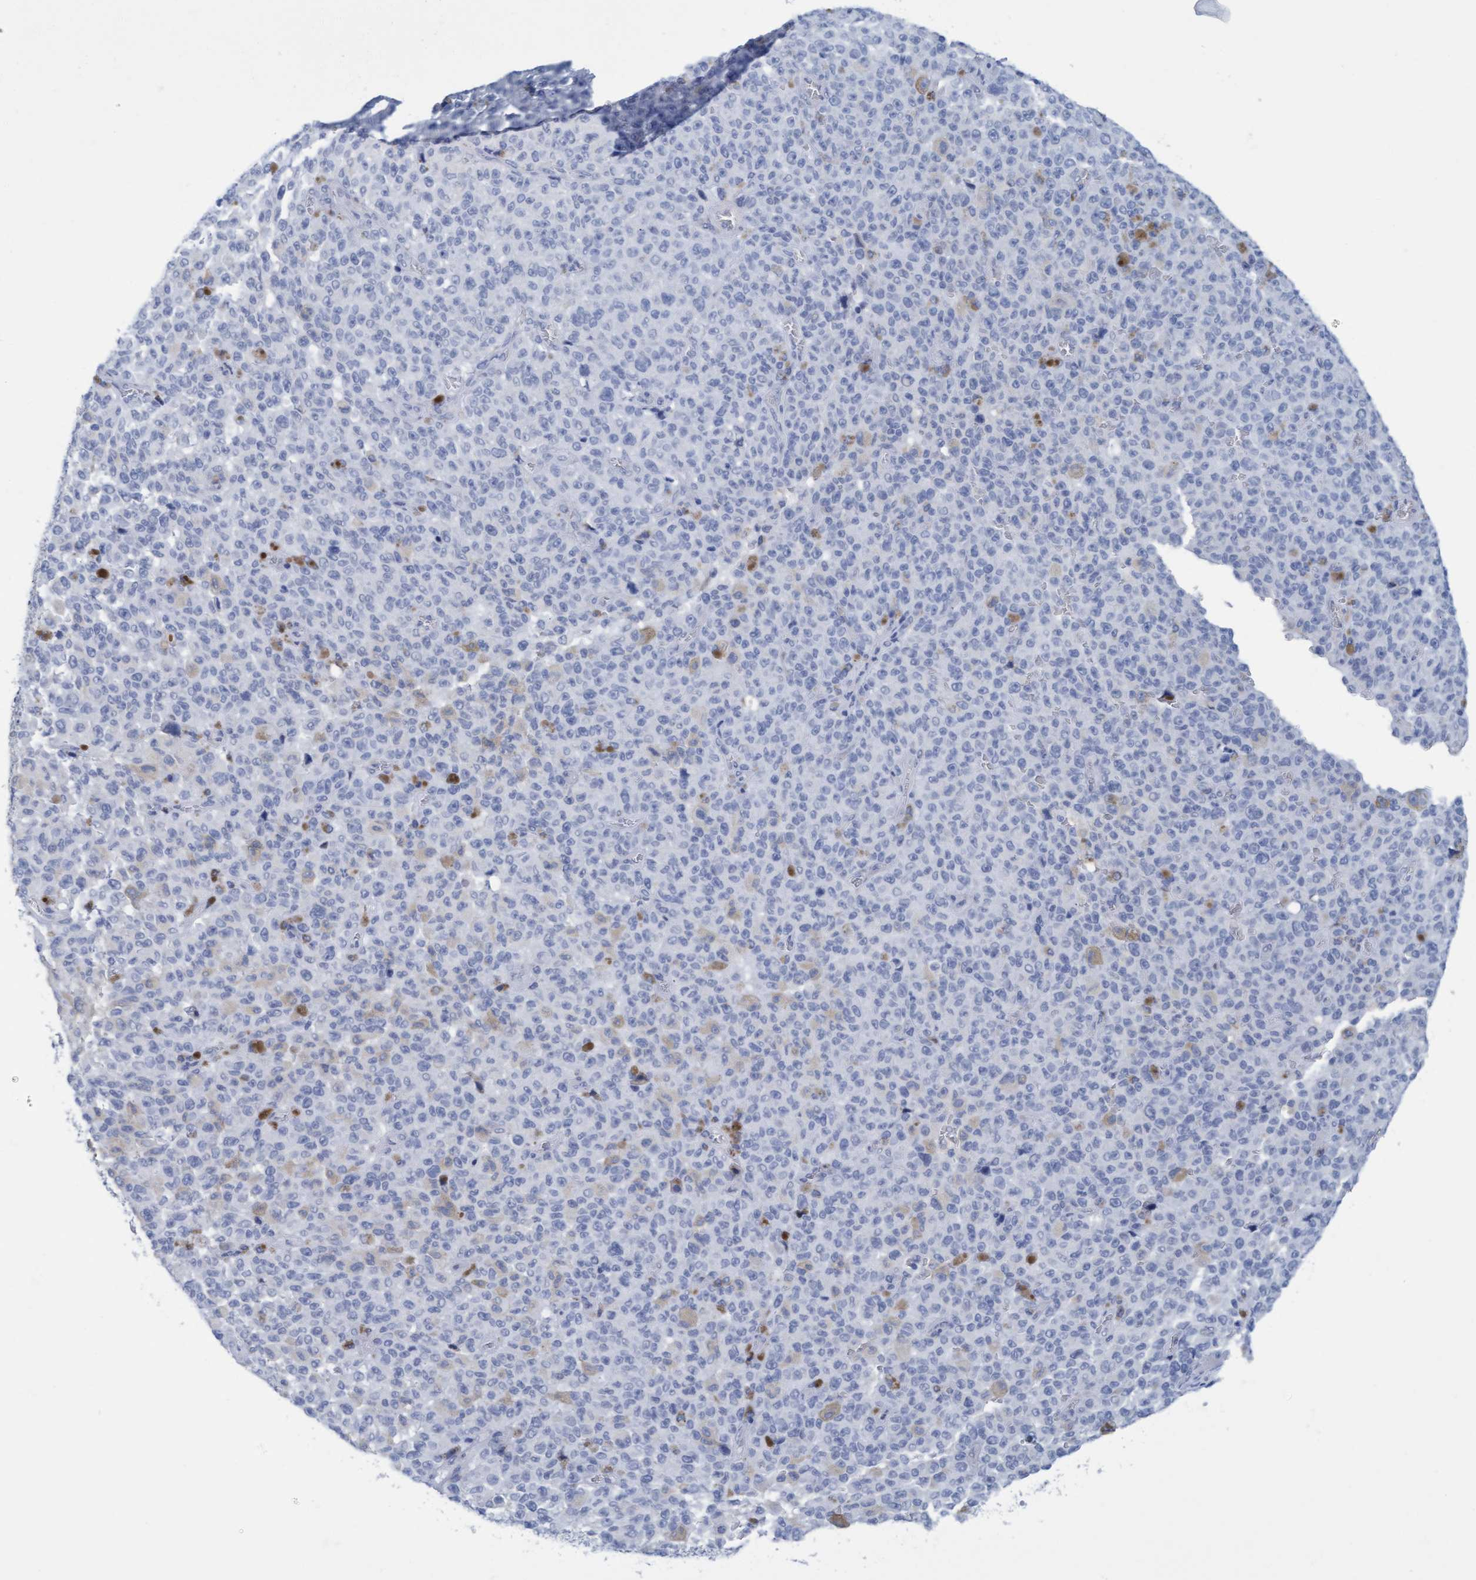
{"staining": {"intensity": "negative", "quantity": "none", "location": "none"}, "tissue": "melanoma", "cell_type": "Tumor cells", "image_type": "cancer", "snomed": [{"axis": "morphology", "description": "Malignant melanoma, NOS"}, {"axis": "topography", "description": "Skin"}], "caption": "Tumor cells show no significant protein positivity in melanoma.", "gene": "SSTR3", "patient": {"sex": "female", "age": 82}}